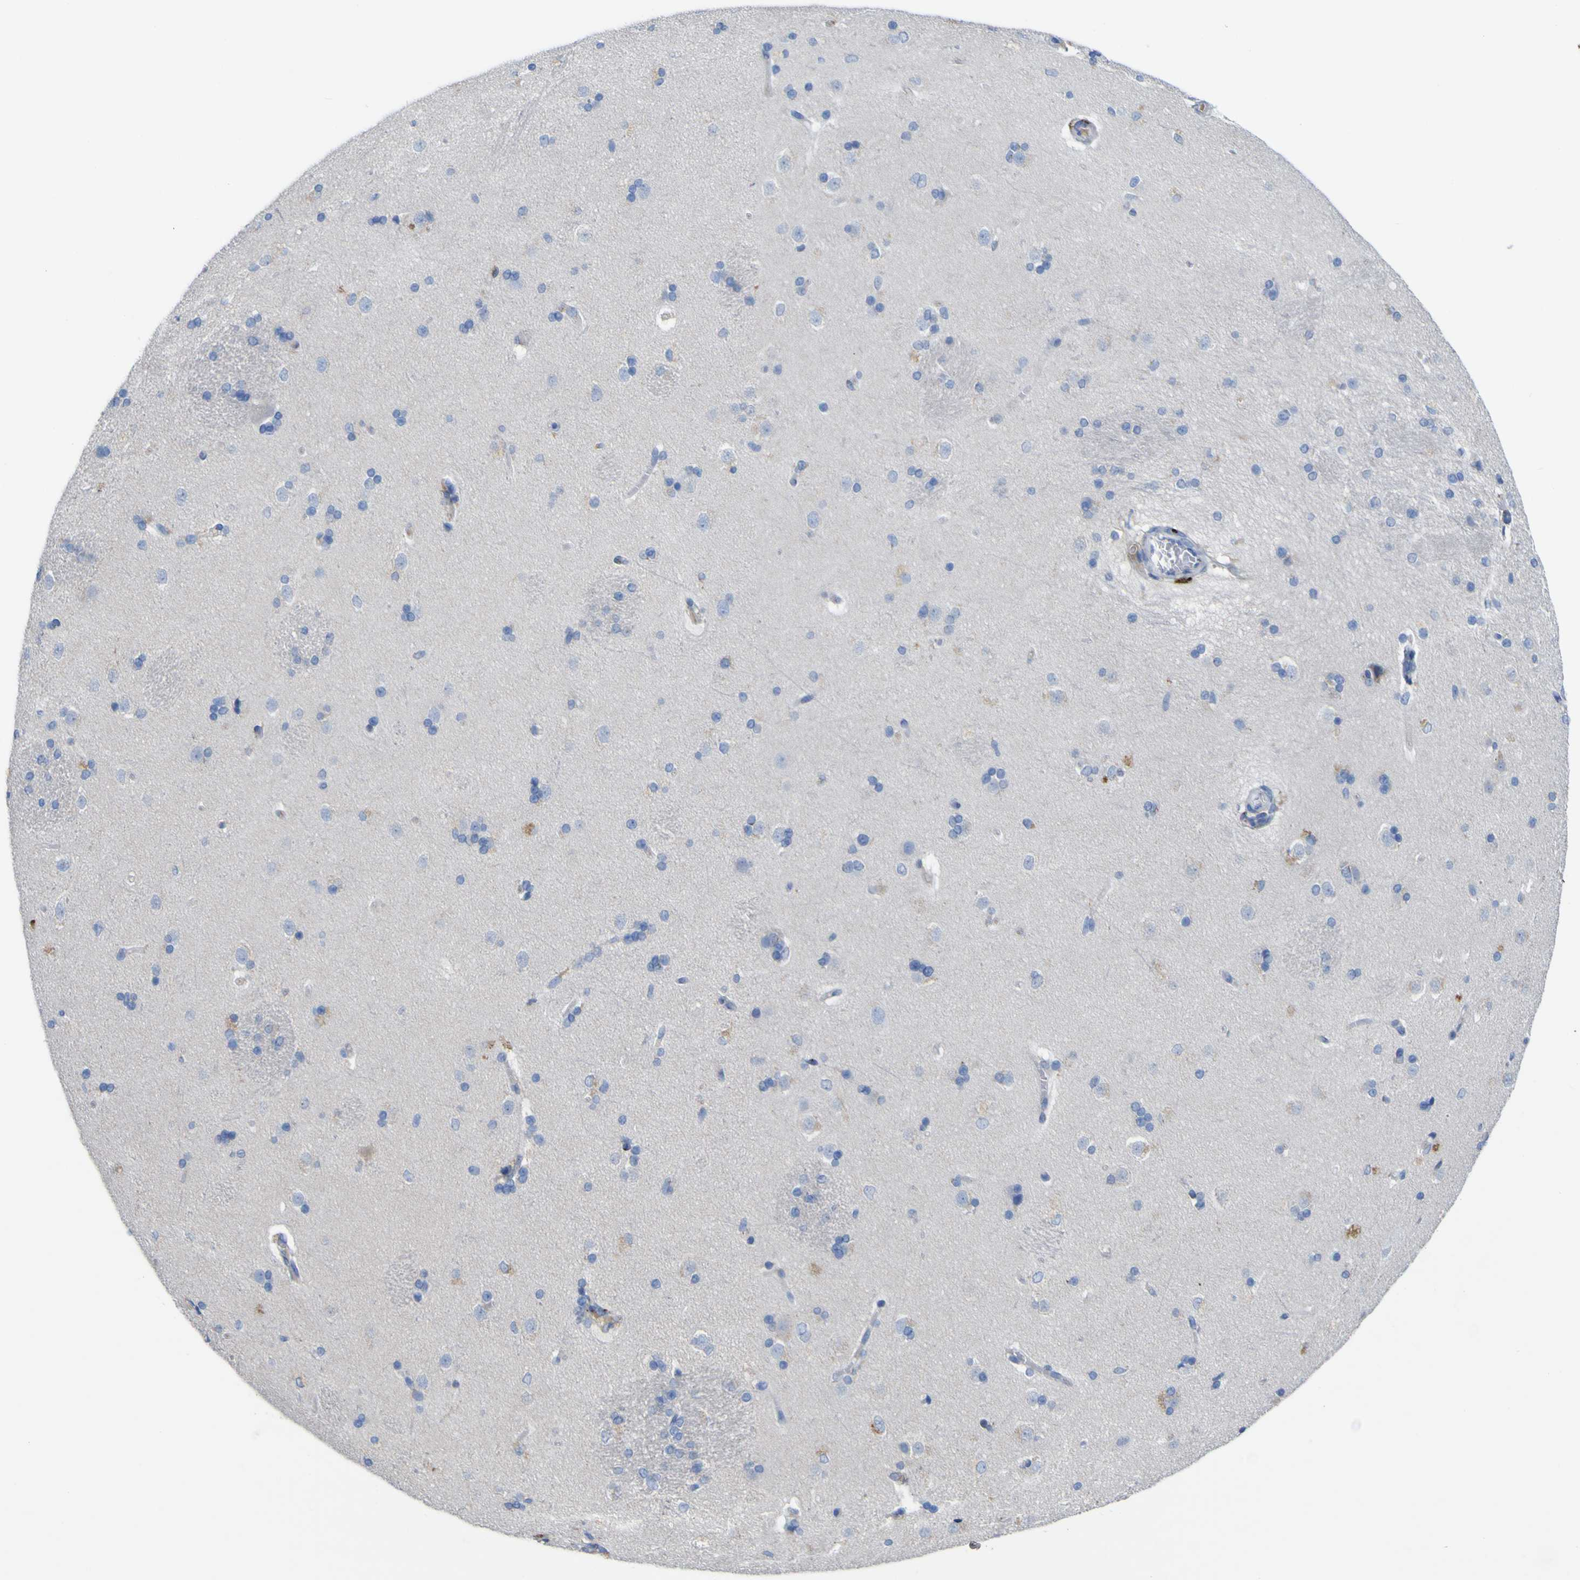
{"staining": {"intensity": "negative", "quantity": "none", "location": "none"}, "tissue": "caudate", "cell_type": "Glial cells", "image_type": "normal", "snomed": [{"axis": "morphology", "description": "Normal tissue, NOS"}, {"axis": "topography", "description": "Lateral ventricle wall"}], "caption": "There is no significant staining in glial cells of caudate. (DAB (3,3'-diaminobenzidine) IHC visualized using brightfield microscopy, high magnification).", "gene": "PTPRF", "patient": {"sex": "female", "age": 19}}